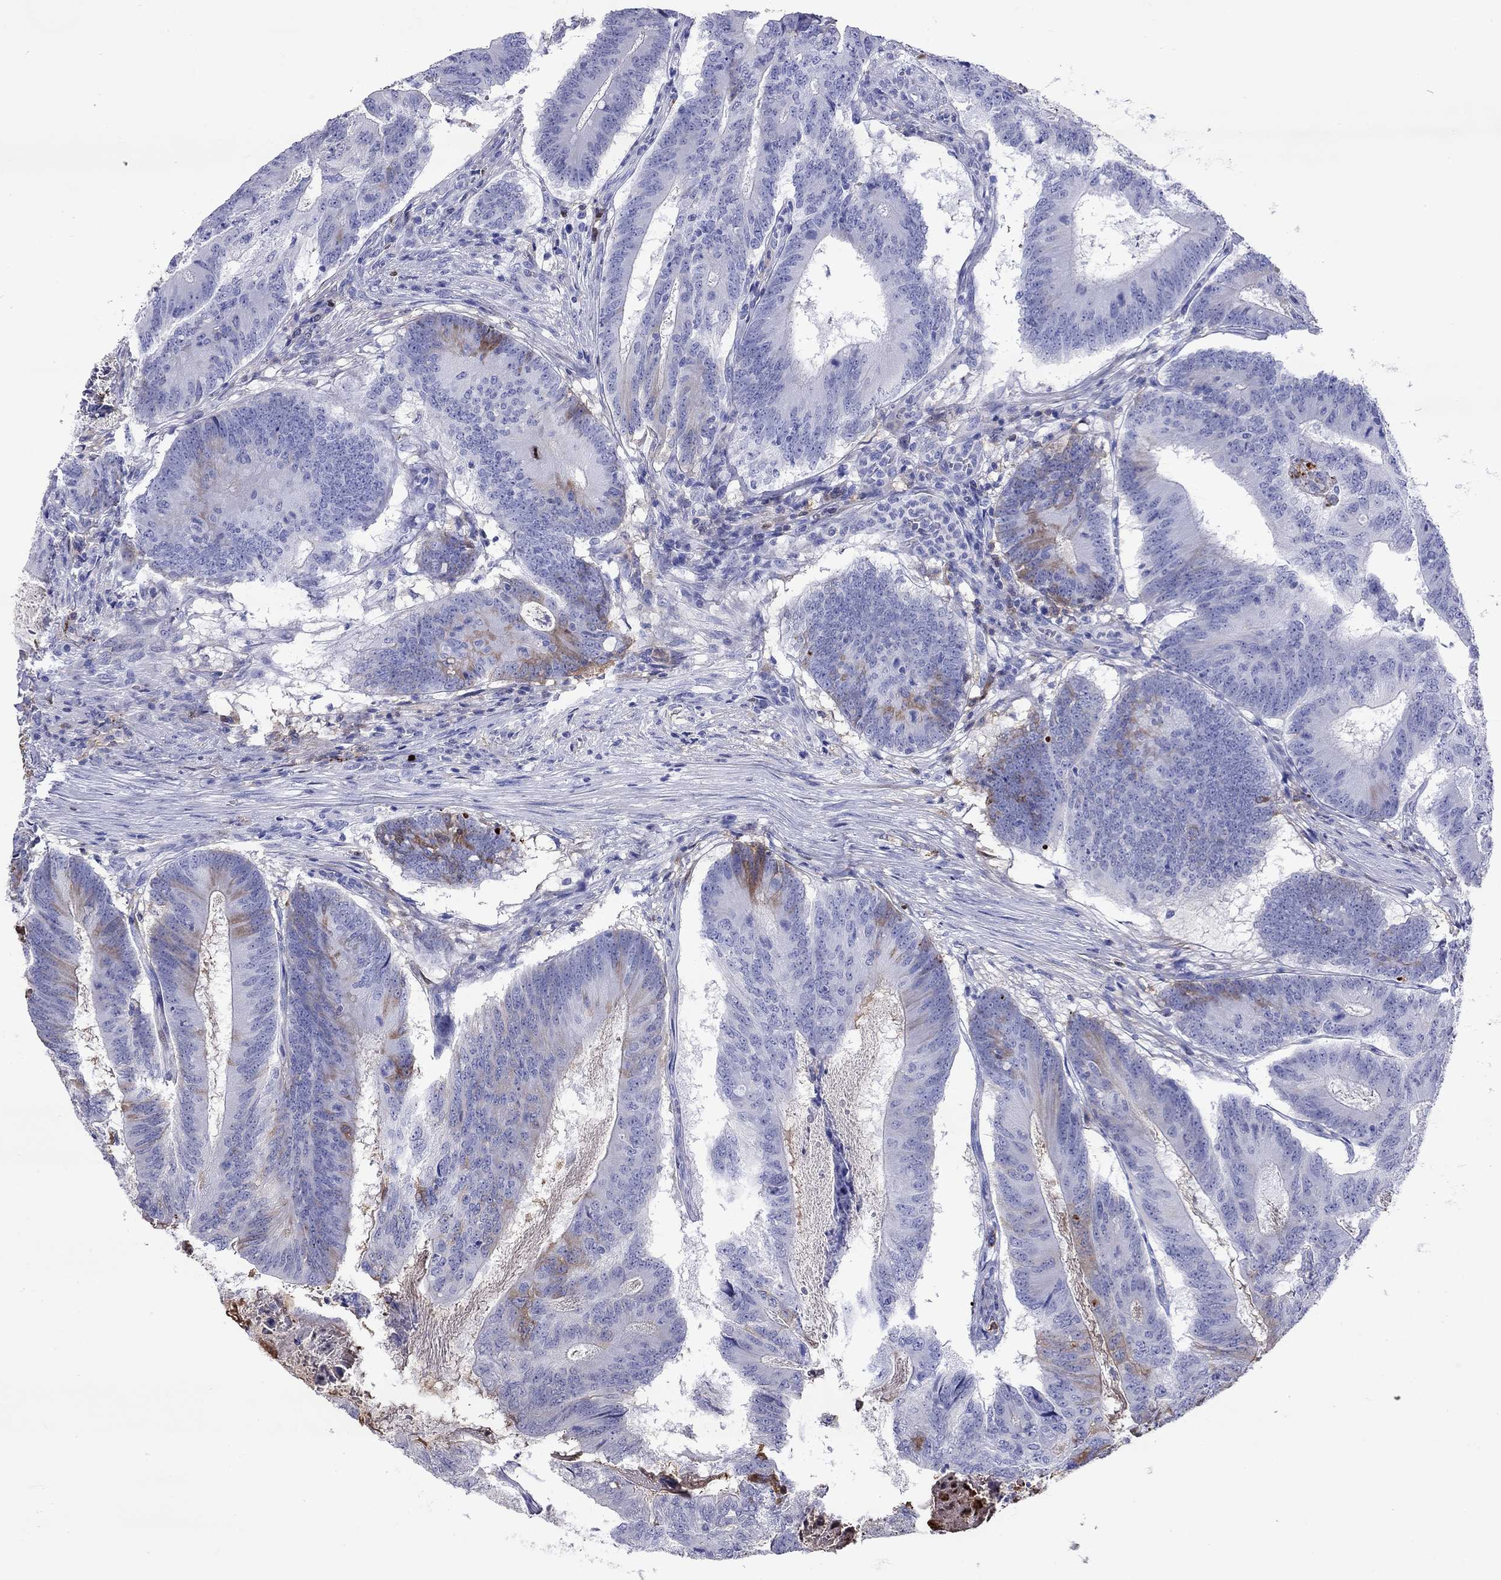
{"staining": {"intensity": "weak", "quantity": "<25%", "location": "cytoplasmic/membranous,nuclear"}, "tissue": "colorectal cancer", "cell_type": "Tumor cells", "image_type": "cancer", "snomed": [{"axis": "morphology", "description": "Adenocarcinoma, NOS"}, {"axis": "topography", "description": "Colon"}], "caption": "An immunohistochemistry (IHC) histopathology image of adenocarcinoma (colorectal) is shown. There is no staining in tumor cells of adenocarcinoma (colorectal).", "gene": "SERPINA3", "patient": {"sex": "female", "age": 70}}